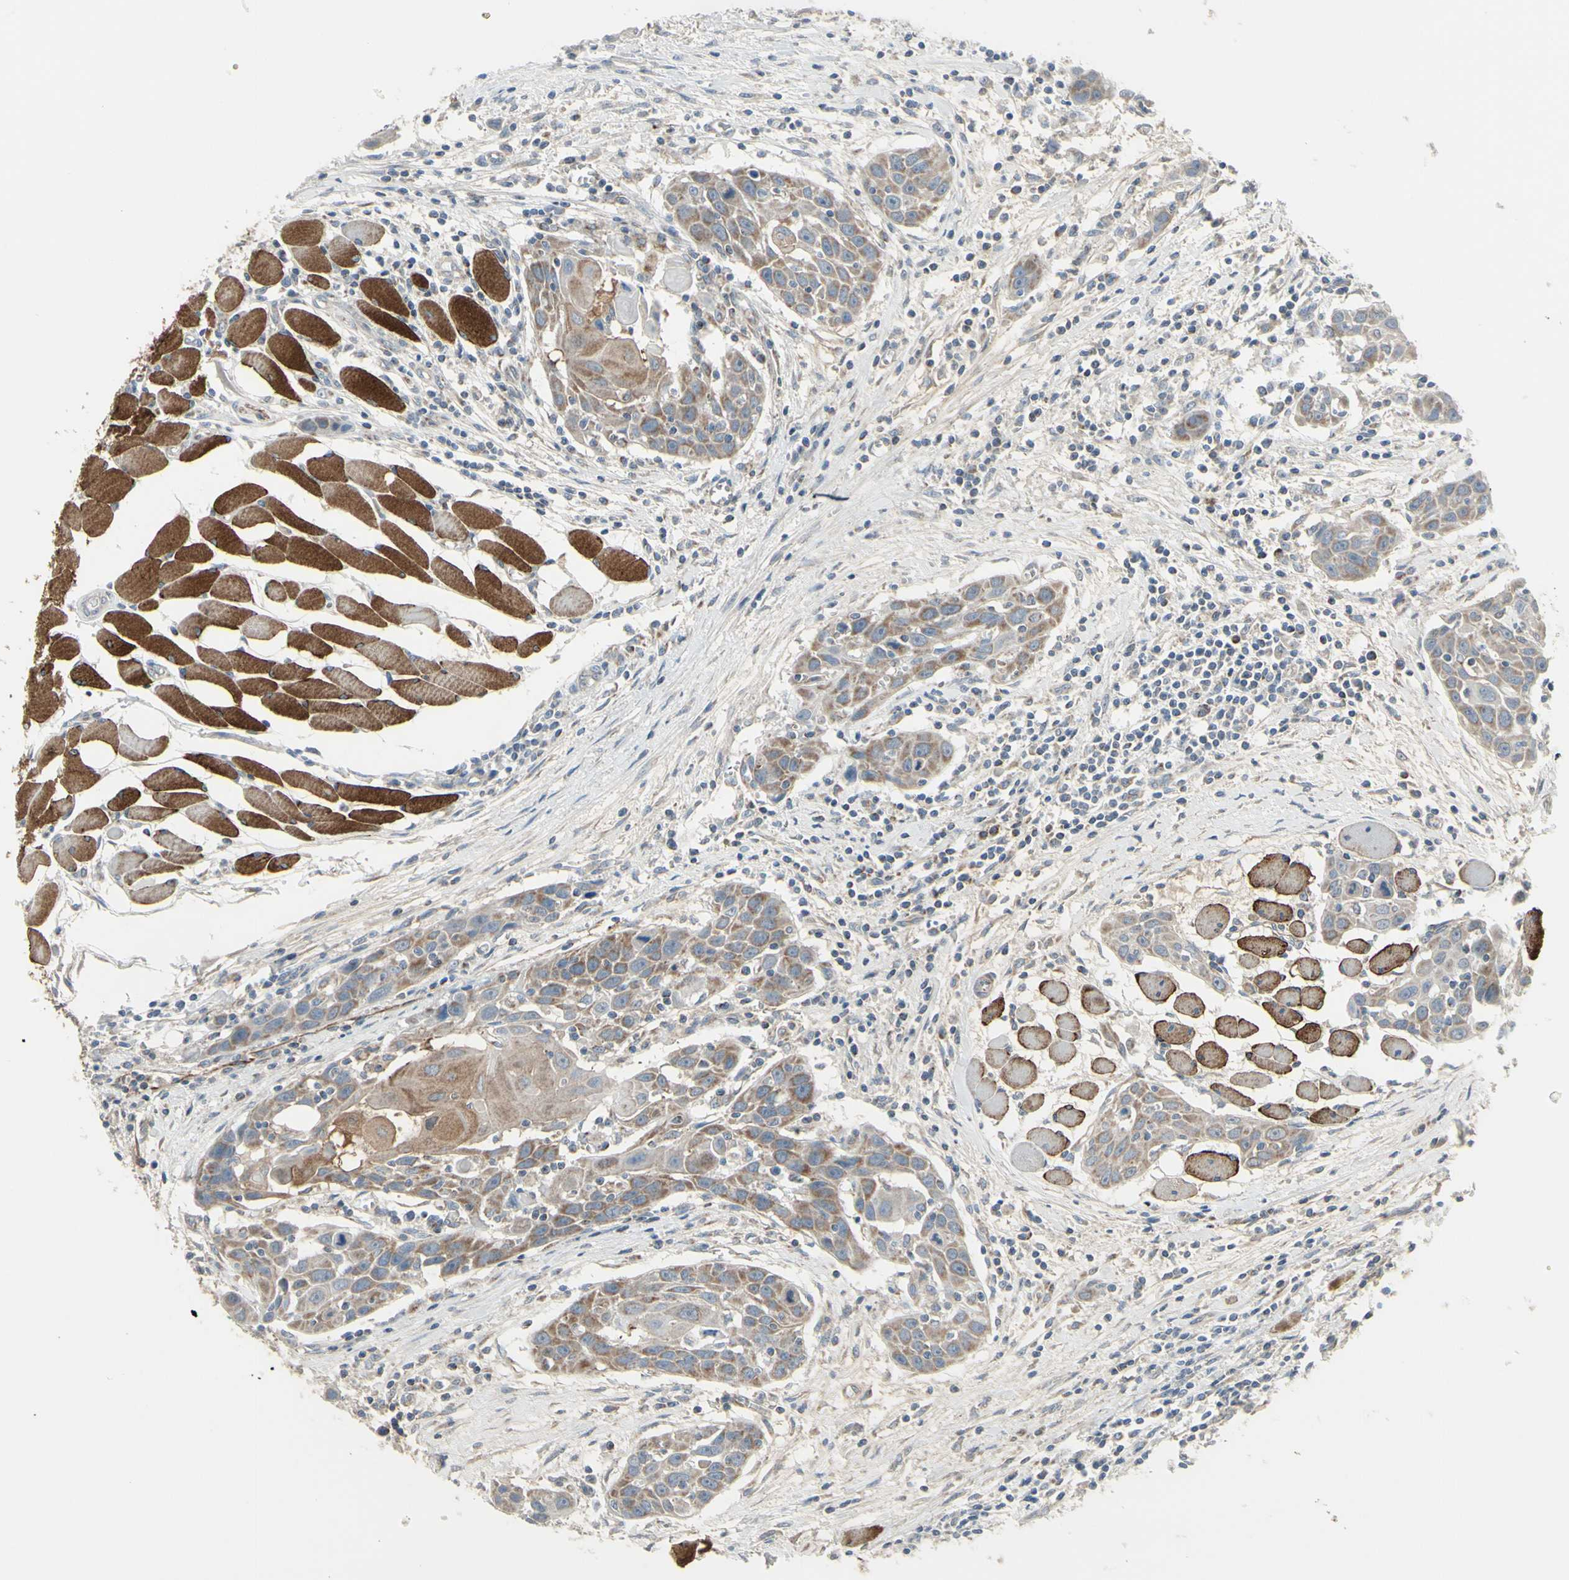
{"staining": {"intensity": "weak", "quantity": ">75%", "location": "cytoplasmic/membranous"}, "tissue": "head and neck cancer", "cell_type": "Tumor cells", "image_type": "cancer", "snomed": [{"axis": "morphology", "description": "Squamous cell carcinoma, NOS"}, {"axis": "topography", "description": "Oral tissue"}, {"axis": "topography", "description": "Head-Neck"}], "caption": "Protein staining of head and neck cancer (squamous cell carcinoma) tissue demonstrates weak cytoplasmic/membranous positivity in about >75% of tumor cells. The protein is shown in brown color, while the nuclei are stained blue.", "gene": "FAM171B", "patient": {"sex": "female", "age": 50}}